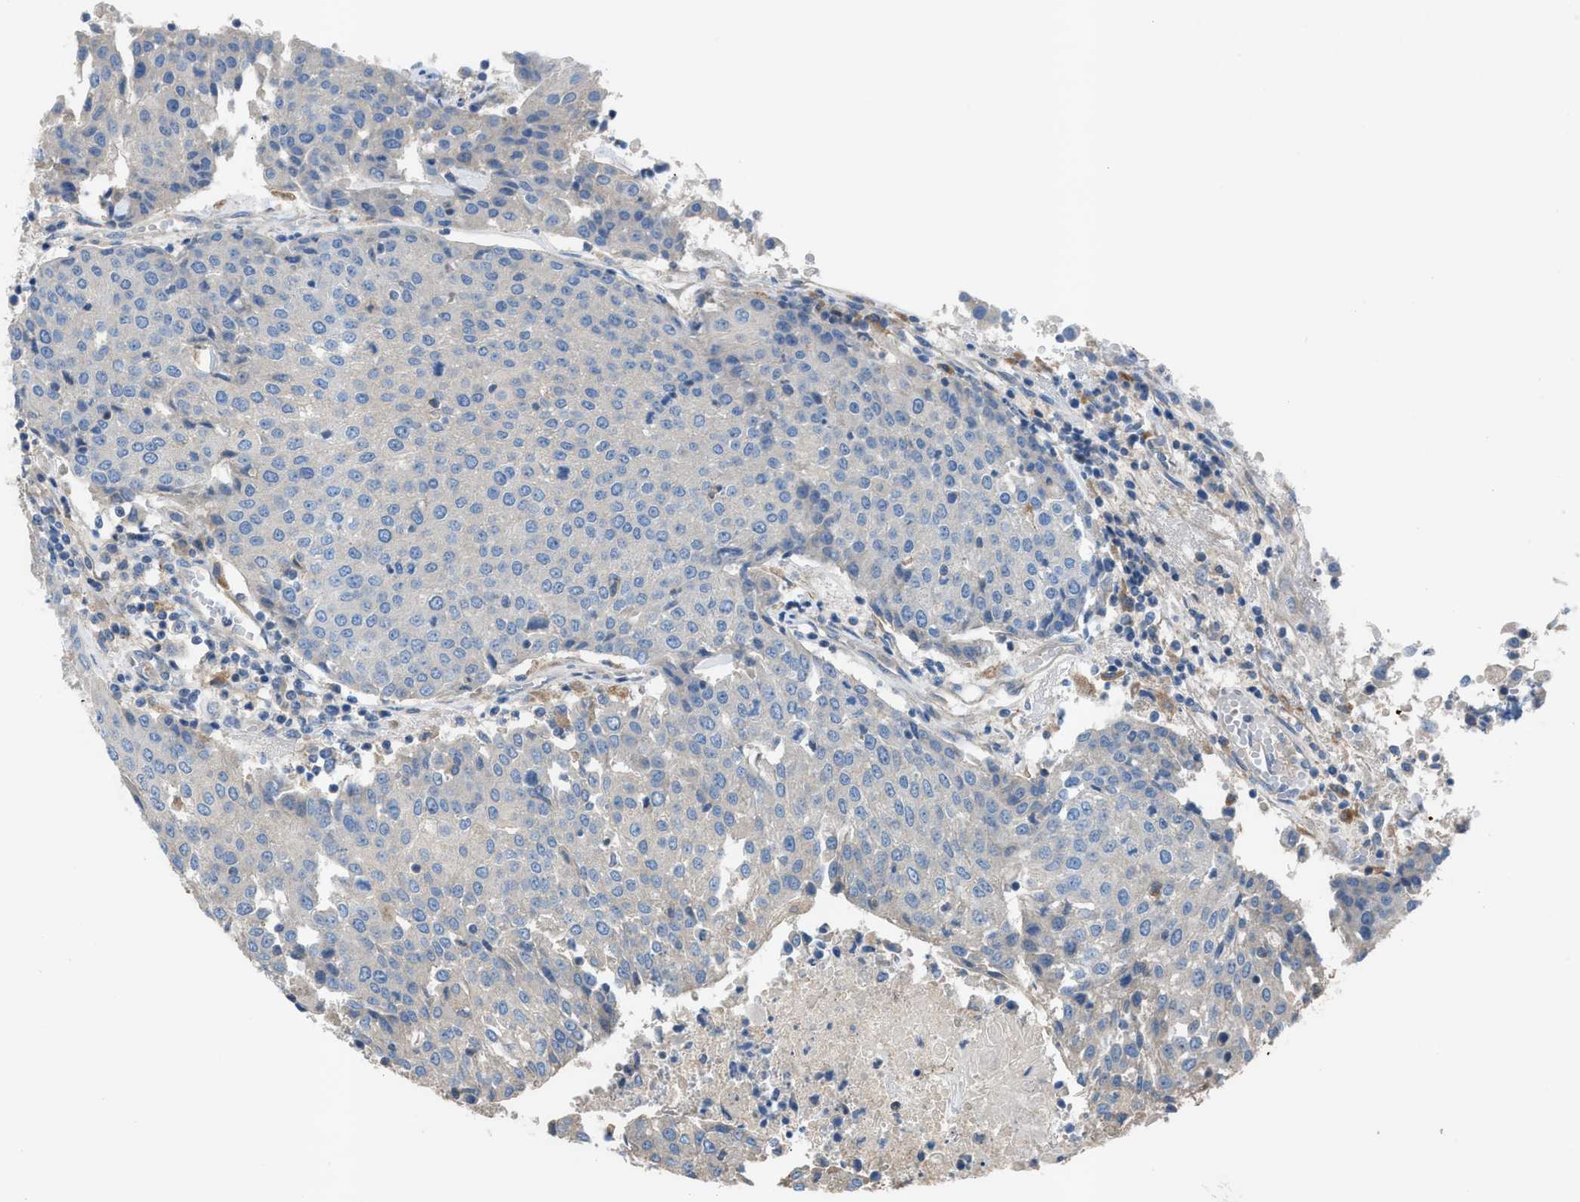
{"staining": {"intensity": "negative", "quantity": "none", "location": "none"}, "tissue": "urothelial cancer", "cell_type": "Tumor cells", "image_type": "cancer", "snomed": [{"axis": "morphology", "description": "Urothelial carcinoma, High grade"}, {"axis": "topography", "description": "Urinary bladder"}], "caption": "High magnification brightfield microscopy of high-grade urothelial carcinoma stained with DAB (brown) and counterstained with hematoxylin (blue): tumor cells show no significant expression.", "gene": "AOAH", "patient": {"sex": "female", "age": 85}}